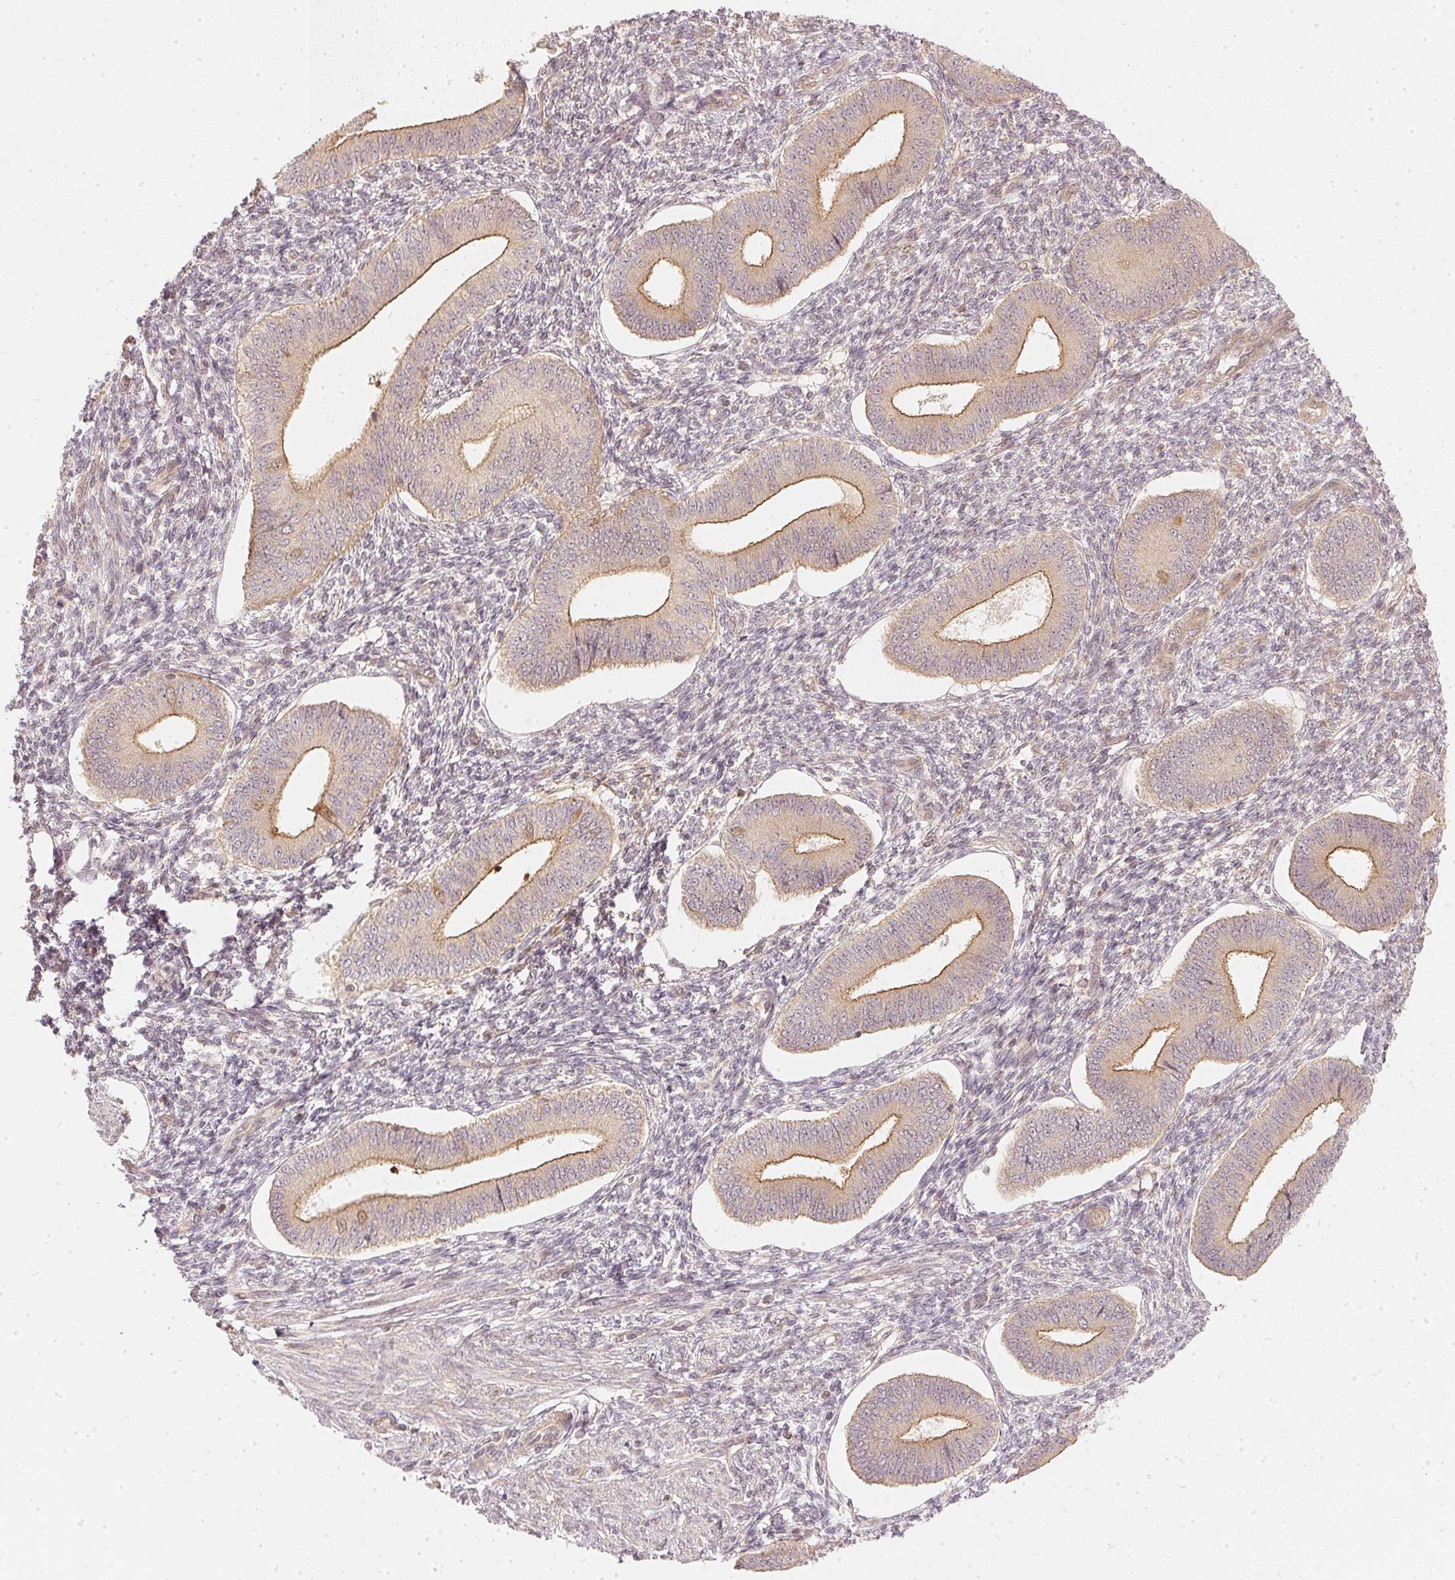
{"staining": {"intensity": "negative", "quantity": "none", "location": "none"}, "tissue": "endometrium", "cell_type": "Cells in endometrial stroma", "image_type": "normal", "snomed": [{"axis": "morphology", "description": "Normal tissue, NOS"}, {"axis": "topography", "description": "Endometrium"}], "caption": "DAB immunohistochemical staining of benign human endometrium reveals no significant positivity in cells in endometrial stroma. Brightfield microscopy of immunohistochemistry stained with DAB (brown) and hematoxylin (blue), captured at high magnification.", "gene": "WDR54", "patient": {"sex": "female", "age": 42}}